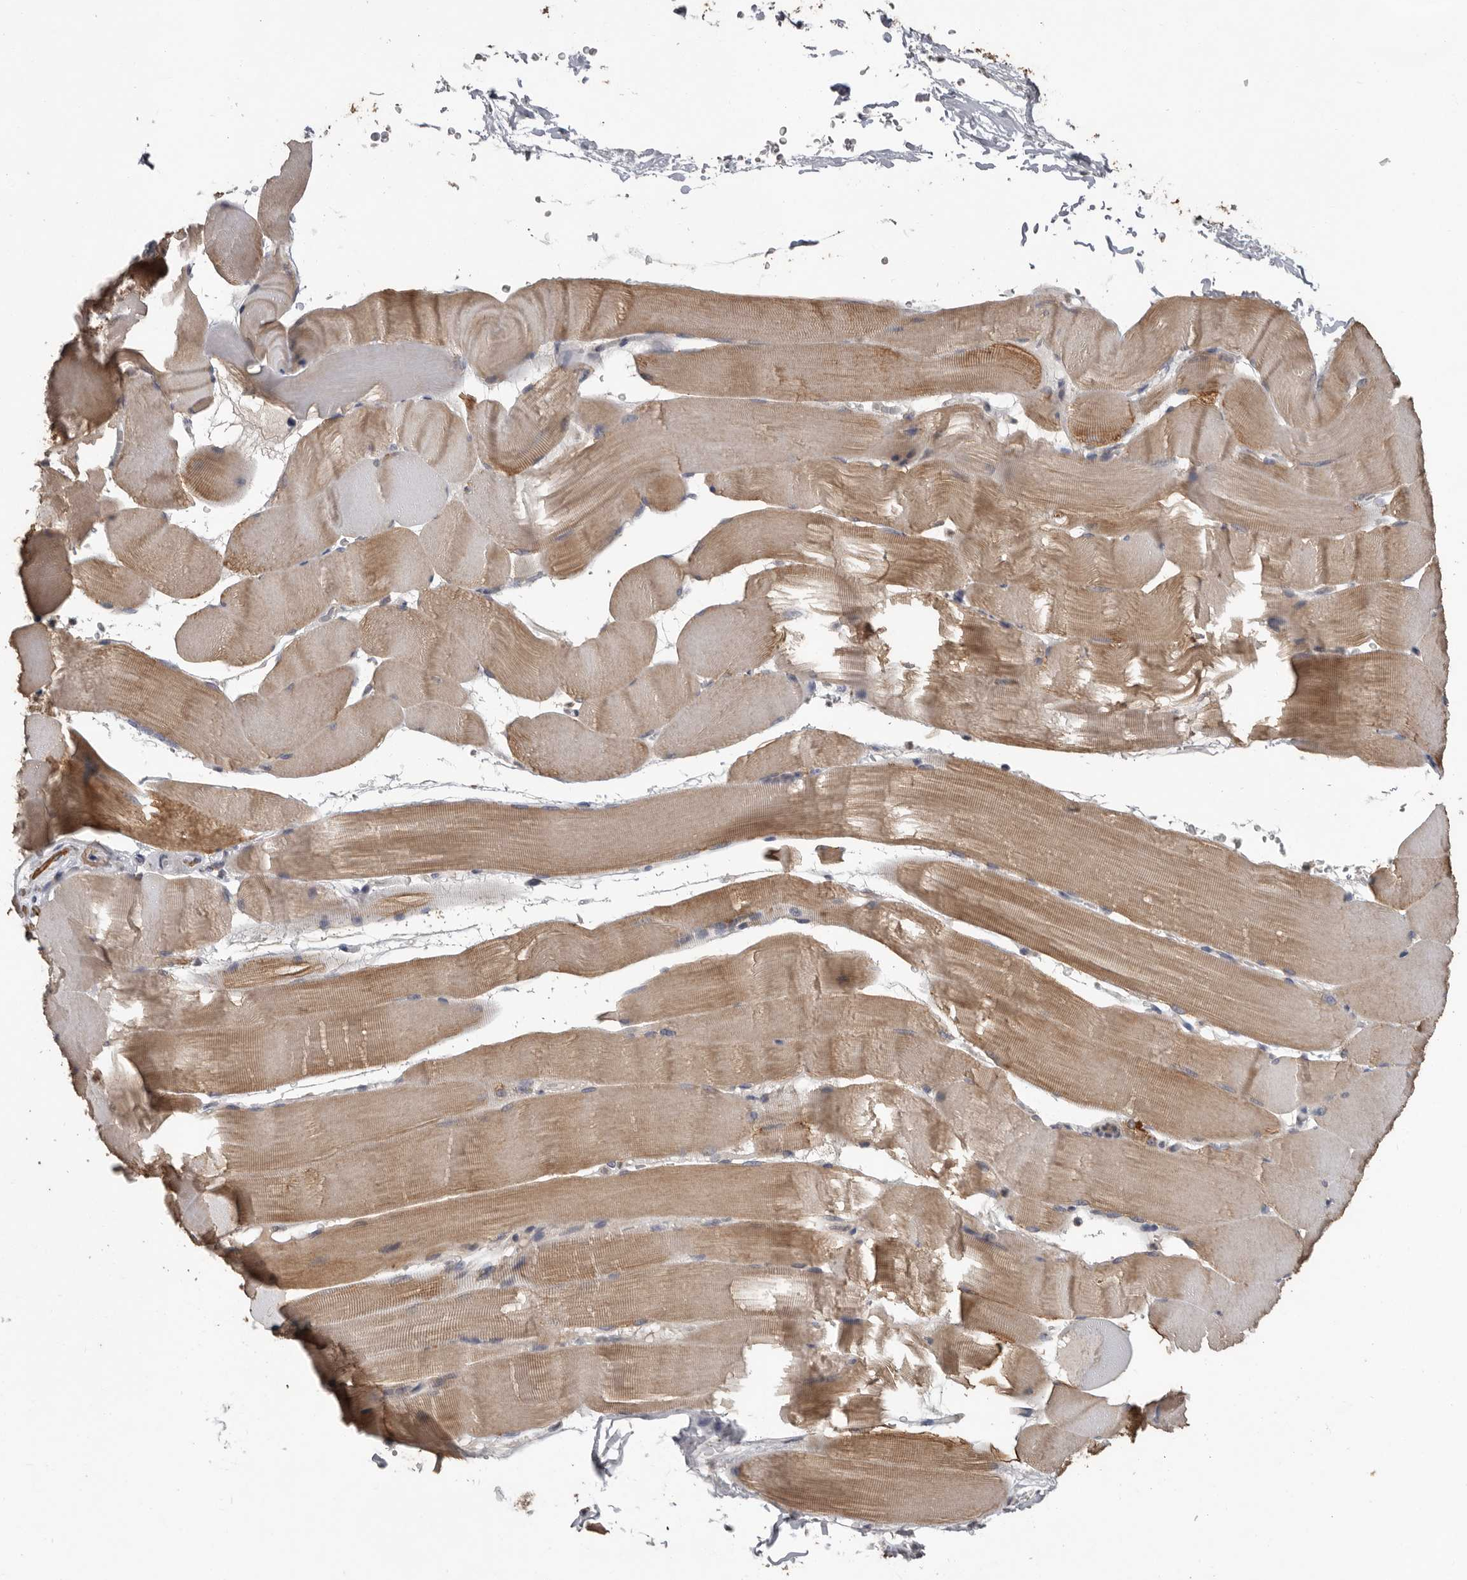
{"staining": {"intensity": "moderate", "quantity": "25%-75%", "location": "cytoplasmic/membranous"}, "tissue": "skeletal muscle", "cell_type": "Myocytes", "image_type": "normal", "snomed": [{"axis": "morphology", "description": "Normal tissue, NOS"}, {"axis": "topography", "description": "Skeletal muscle"}], "caption": "Skeletal muscle stained with a brown dye demonstrates moderate cytoplasmic/membranous positive staining in approximately 25%-75% of myocytes.", "gene": "MTF1", "patient": {"sex": "male", "age": 62}}